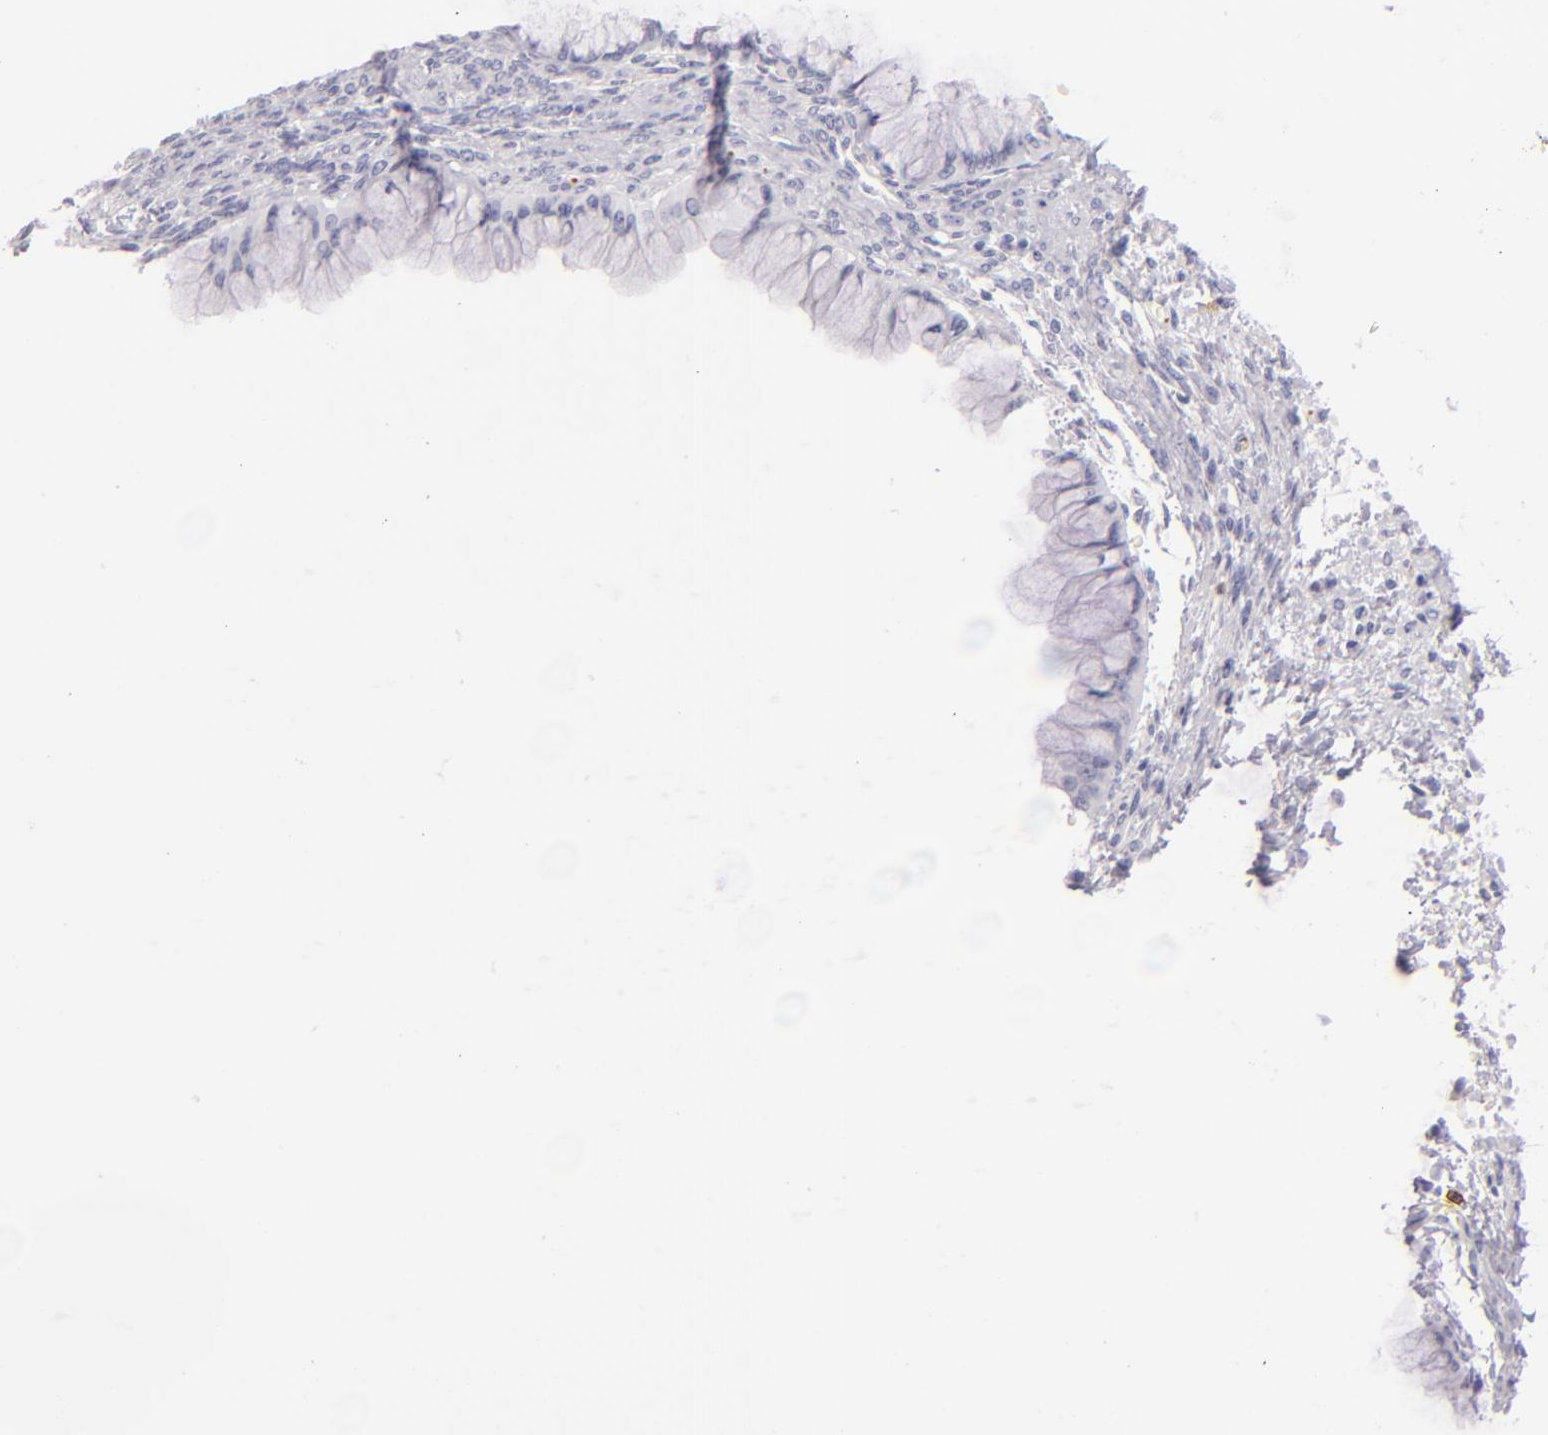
{"staining": {"intensity": "negative", "quantity": "none", "location": "none"}, "tissue": "ovarian cancer", "cell_type": "Tumor cells", "image_type": "cancer", "snomed": [{"axis": "morphology", "description": "Cystadenocarcinoma, mucinous, NOS"}, {"axis": "topography", "description": "Ovary"}], "caption": "Protein analysis of mucinous cystadenocarcinoma (ovarian) displays no significant staining in tumor cells.", "gene": "LAT", "patient": {"sex": "female", "age": 63}}